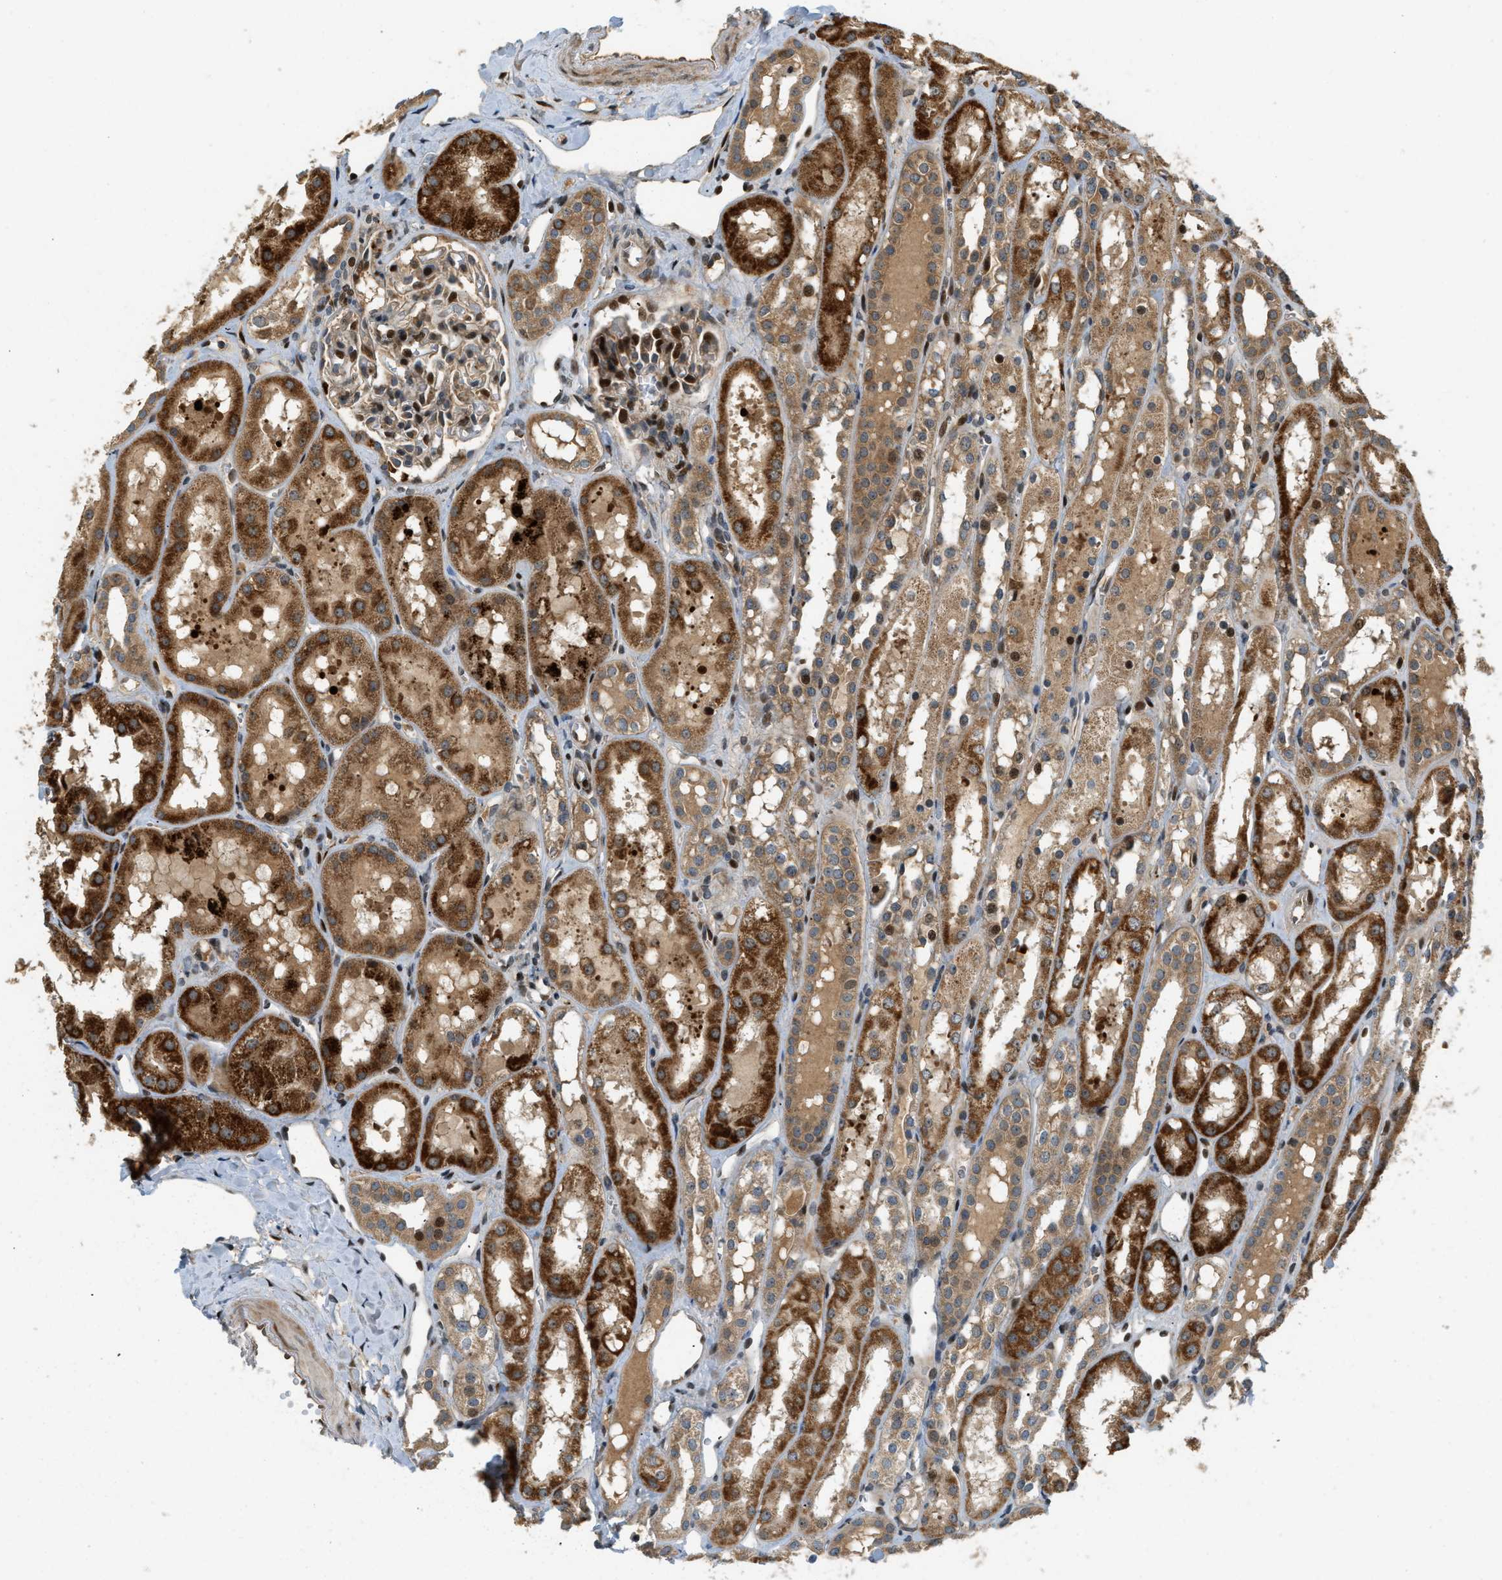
{"staining": {"intensity": "strong", "quantity": "25%-75%", "location": "cytoplasmic/membranous,nuclear"}, "tissue": "kidney", "cell_type": "Cells in glomeruli", "image_type": "normal", "snomed": [{"axis": "morphology", "description": "Normal tissue, NOS"}, {"axis": "topography", "description": "Kidney"}, {"axis": "topography", "description": "Urinary bladder"}], "caption": "A photomicrograph showing strong cytoplasmic/membranous,nuclear expression in about 25%-75% of cells in glomeruli in normal kidney, as visualized by brown immunohistochemical staining.", "gene": "TRAPPC14", "patient": {"sex": "male", "age": 16}}